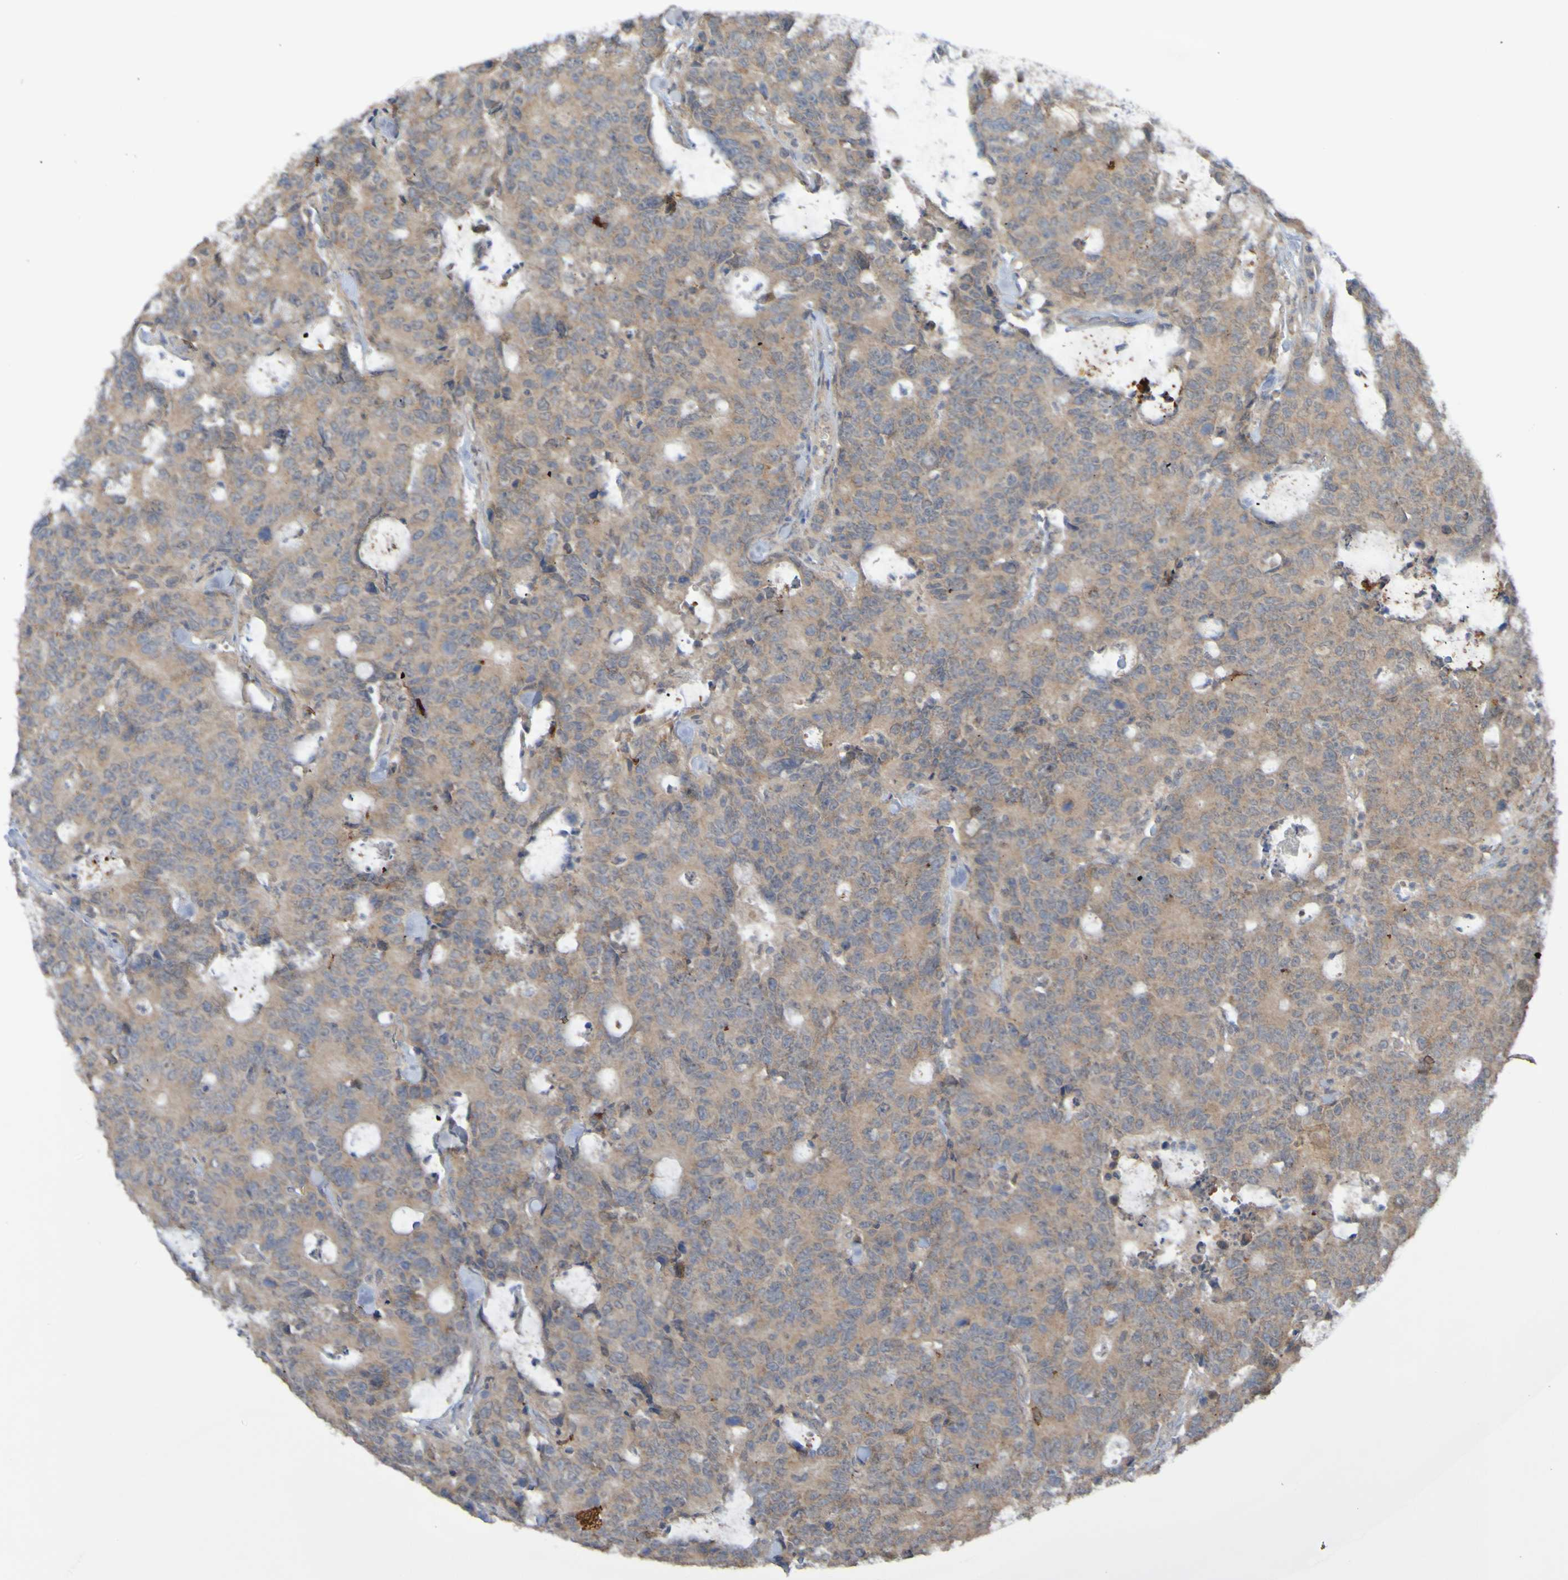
{"staining": {"intensity": "moderate", "quantity": ">75%", "location": "cytoplasmic/membranous"}, "tissue": "colorectal cancer", "cell_type": "Tumor cells", "image_type": "cancer", "snomed": [{"axis": "morphology", "description": "Adenocarcinoma, NOS"}, {"axis": "topography", "description": "Colon"}], "caption": "DAB immunohistochemical staining of human colorectal cancer exhibits moderate cytoplasmic/membranous protein expression in about >75% of tumor cells.", "gene": "ANGPT4", "patient": {"sex": "female", "age": 86}}